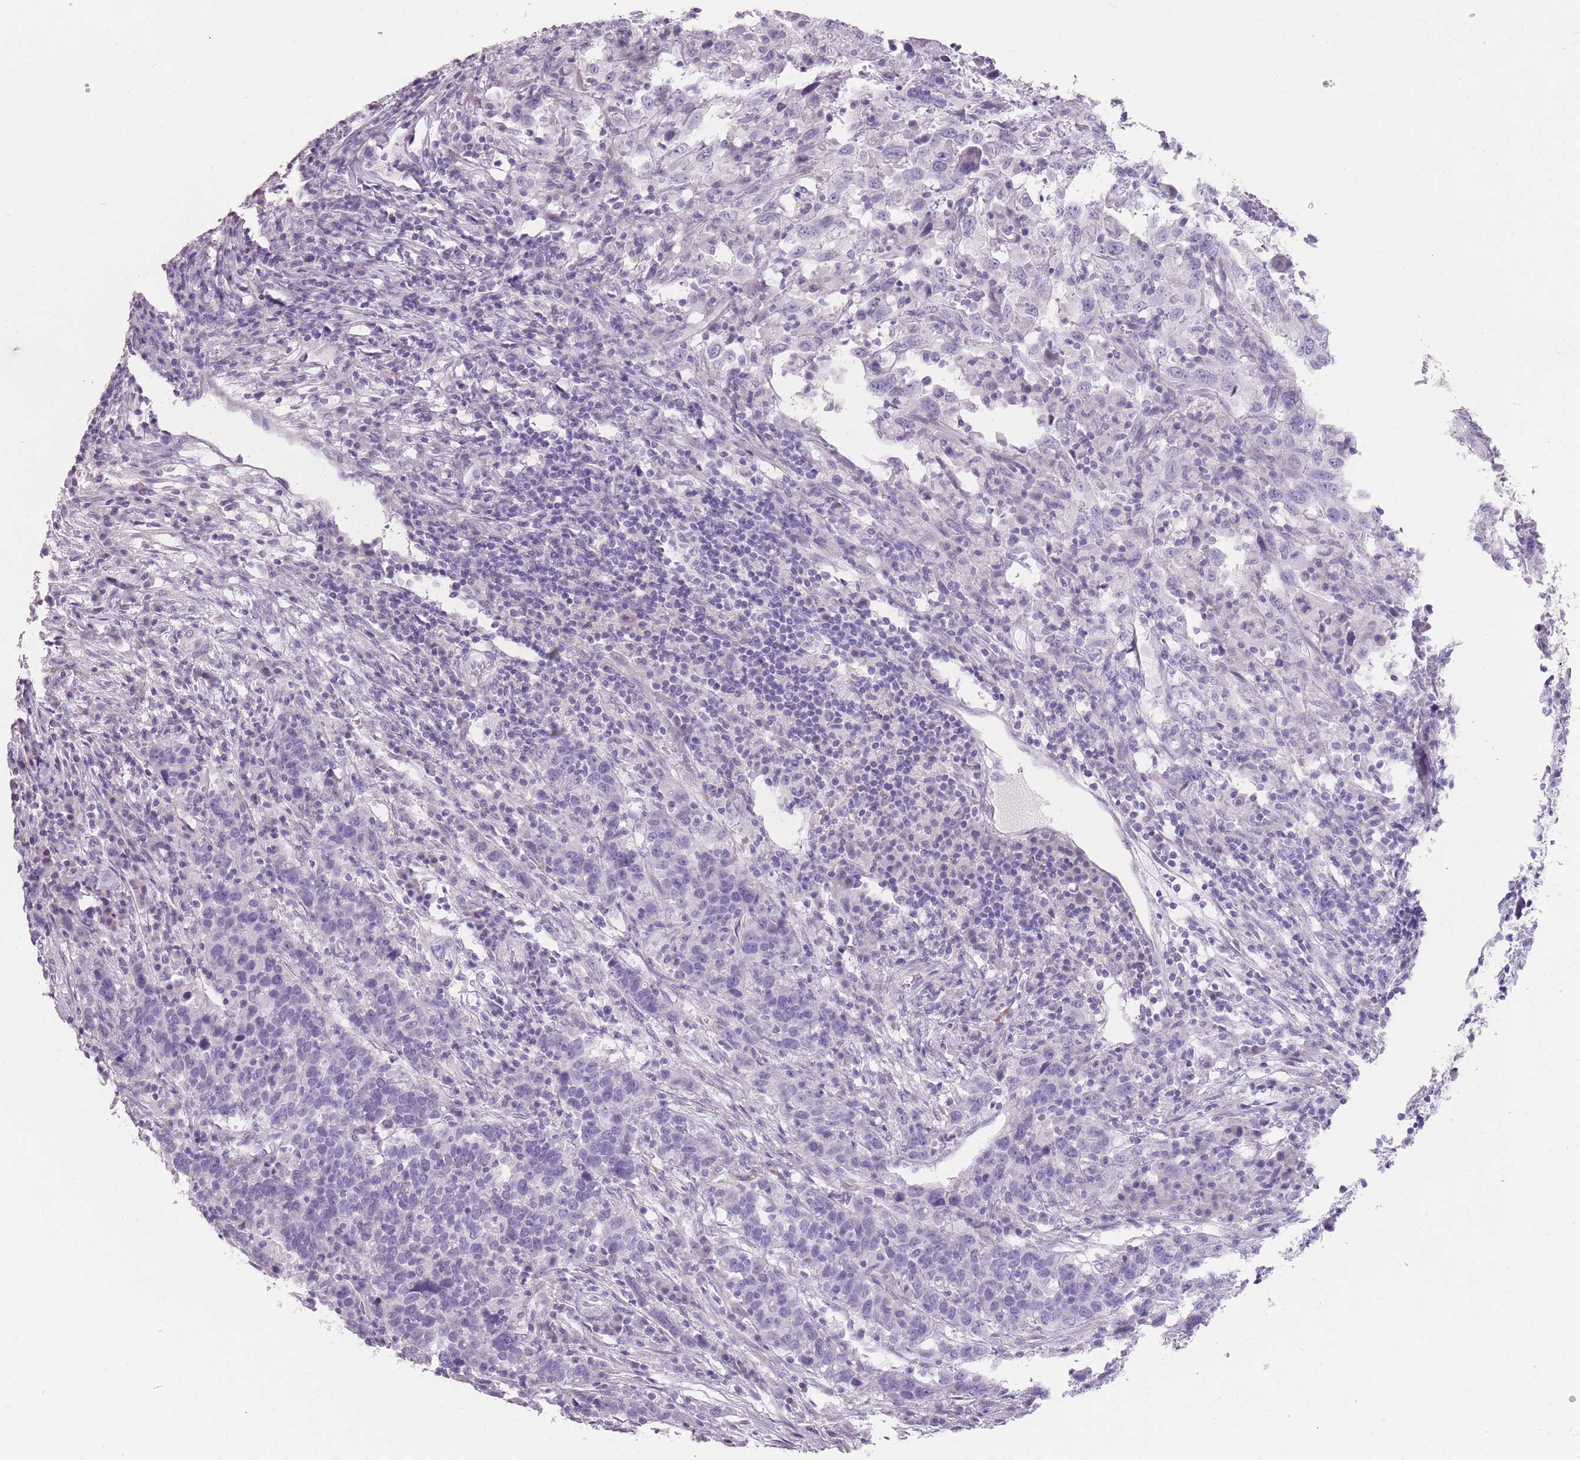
{"staining": {"intensity": "negative", "quantity": "none", "location": "none"}, "tissue": "urothelial cancer", "cell_type": "Tumor cells", "image_type": "cancer", "snomed": [{"axis": "morphology", "description": "Urothelial carcinoma, High grade"}, {"axis": "topography", "description": "Urinary bladder"}], "caption": "This is an immunohistochemistry image of high-grade urothelial carcinoma. There is no expression in tumor cells.", "gene": "DDX4", "patient": {"sex": "male", "age": 61}}